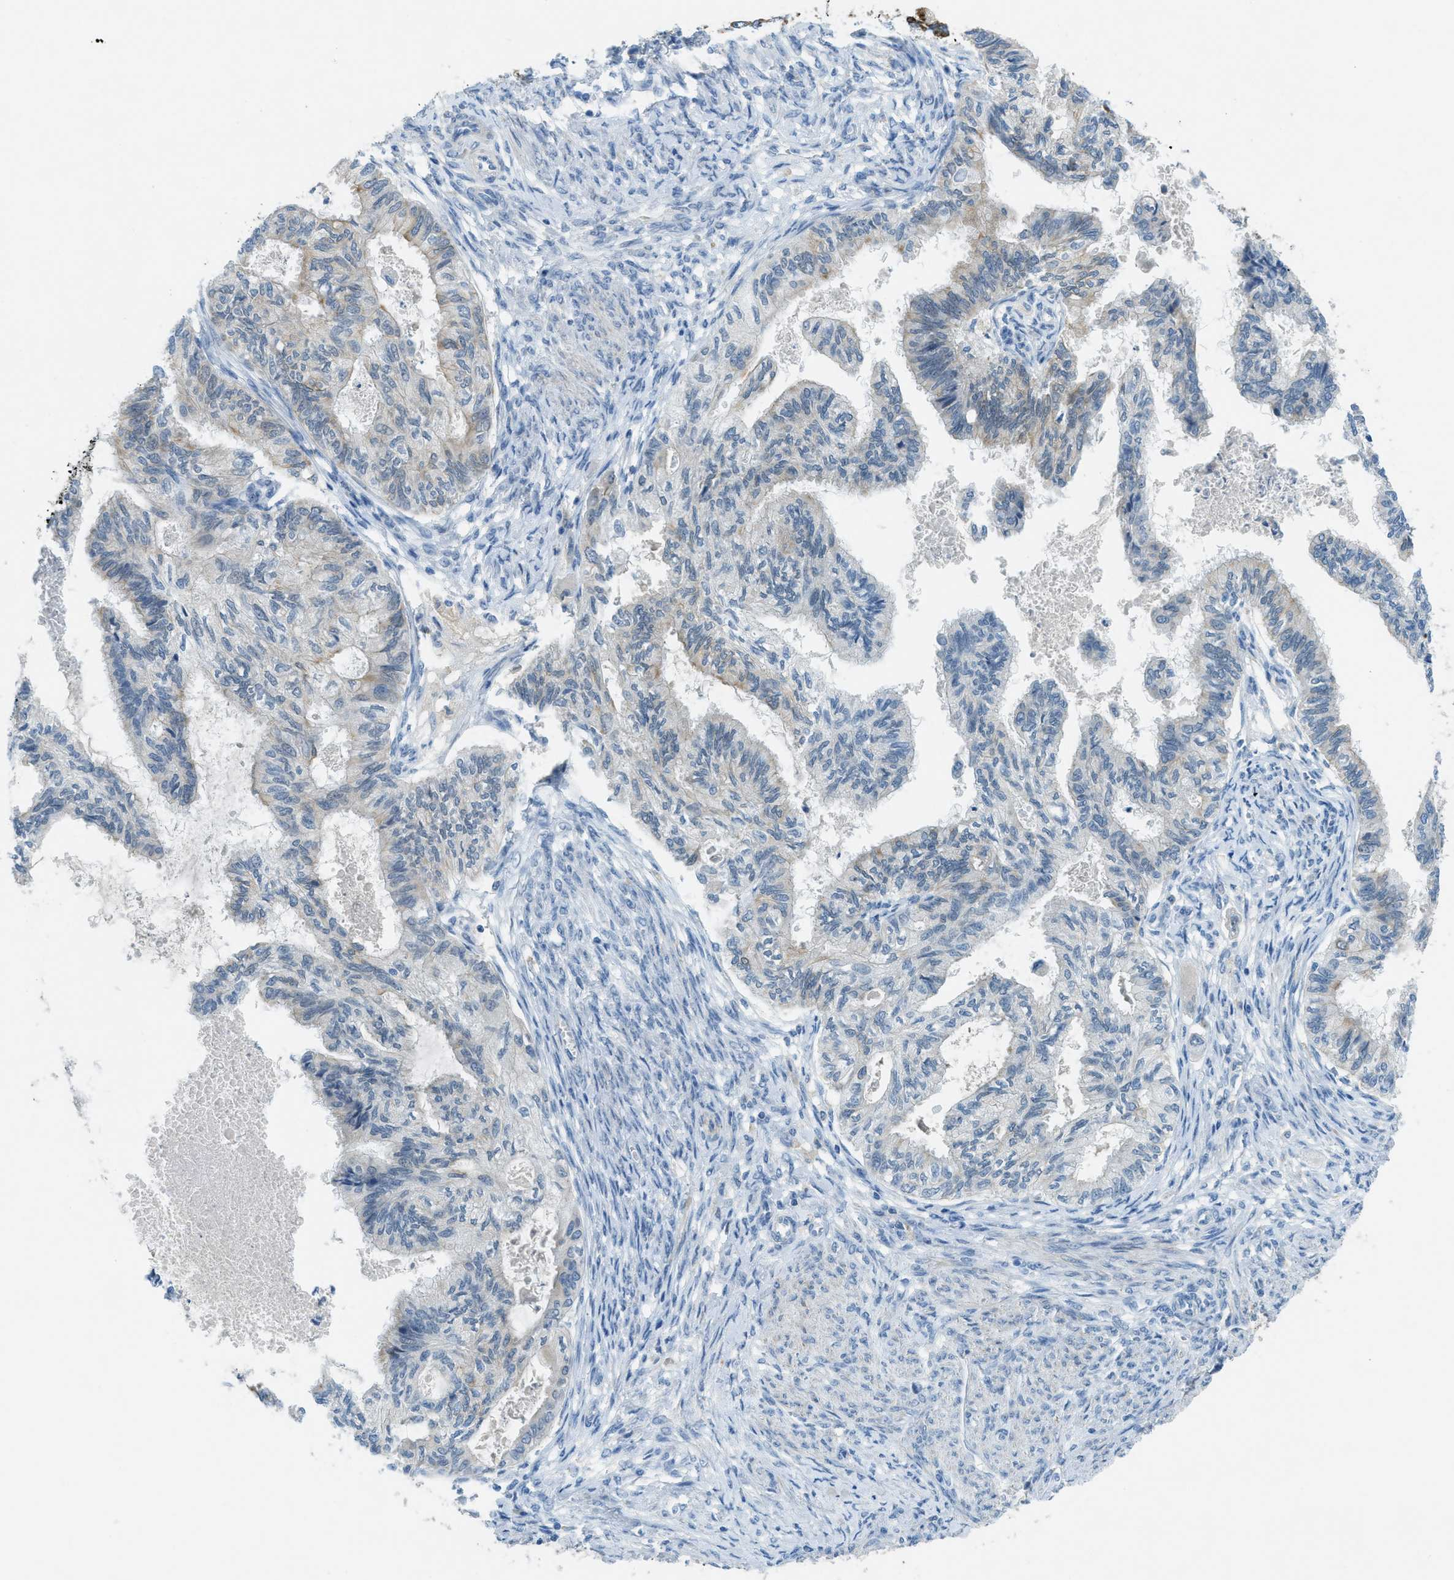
{"staining": {"intensity": "weak", "quantity": "25%-75%", "location": "cytoplasmic/membranous"}, "tissue": "cervical cancer", "cell_type": "Tumor cells", "image_type": "cancer", "snomed": [{"axis": "morphology", "description": "Normal tissue, NOS"}, {"axis": "morphology", "description": "Adenocarcinoma, NOS"}, {"axis": "topography", "description": "Cervix"}, {"axis": "topography", "description": "Endometrium"}], "caption": "A histopathology image showing weak cytoplasmic/membranous expression in approximately 25%-75% of tumor cells in adenocarcinoma (cervical), as visualized by brown immunohistochemical staining.", "gene": "KLHL8", "patient": {"sex": "female", "age": 86}}